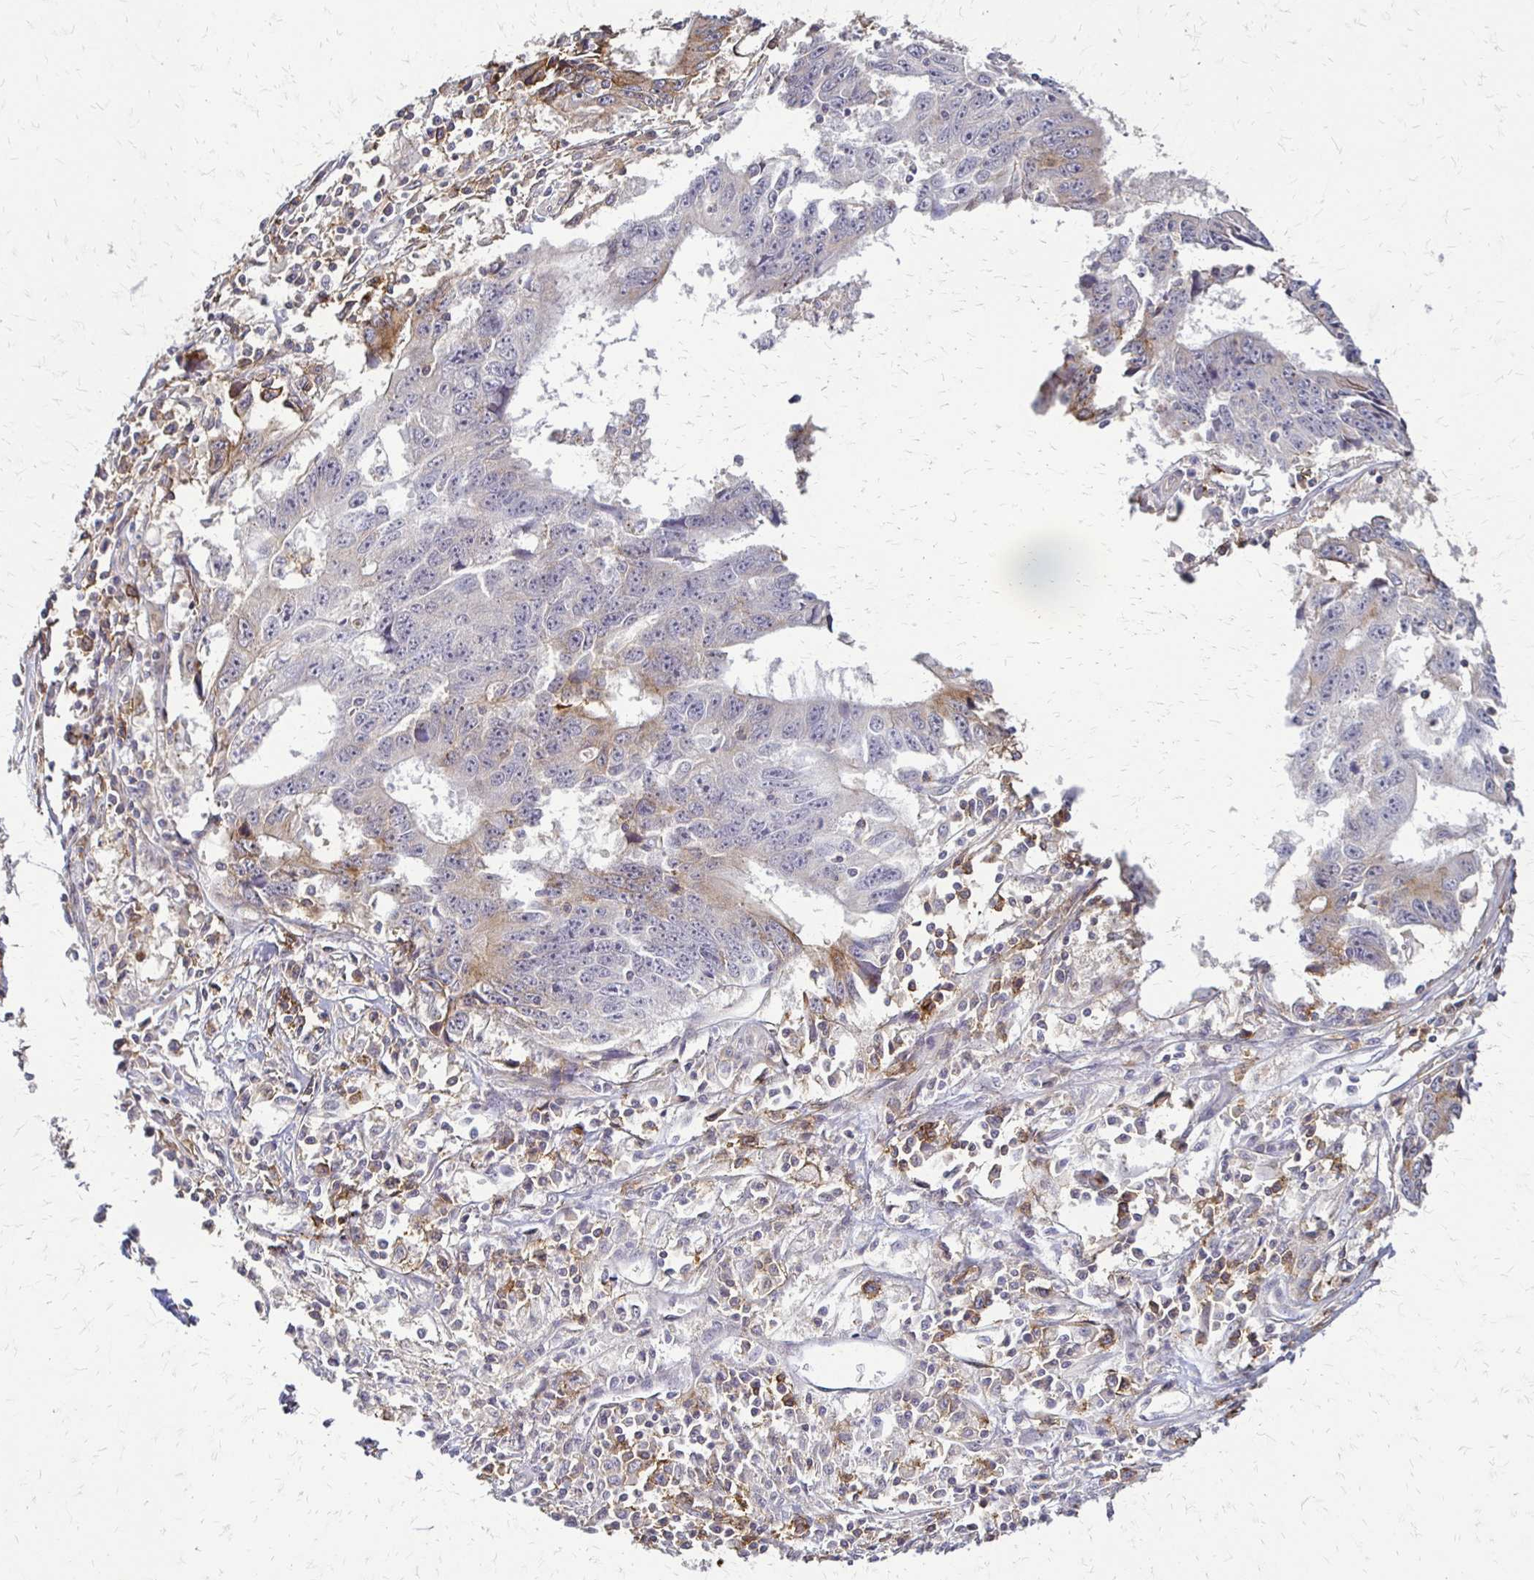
{"staining": {"intensity": "weak", "quantity": "<25%", "location": "cytoplasmic/membranous"}, "tissue": "liver cancer", "cell_type": "Tumor cells", "image_type": "cancer", "snomed": [{"axis": "morphology", "description": "Cholangiocarcinoma"}, {"axis": "topography", "description": "Liver"}], "caption": "The micrograph shows no staining of tumor cells in liver cancer (cholangiocarcinoma).", "gene": "SLC9A9", "patient": {"sex": "male", "age": 65}}